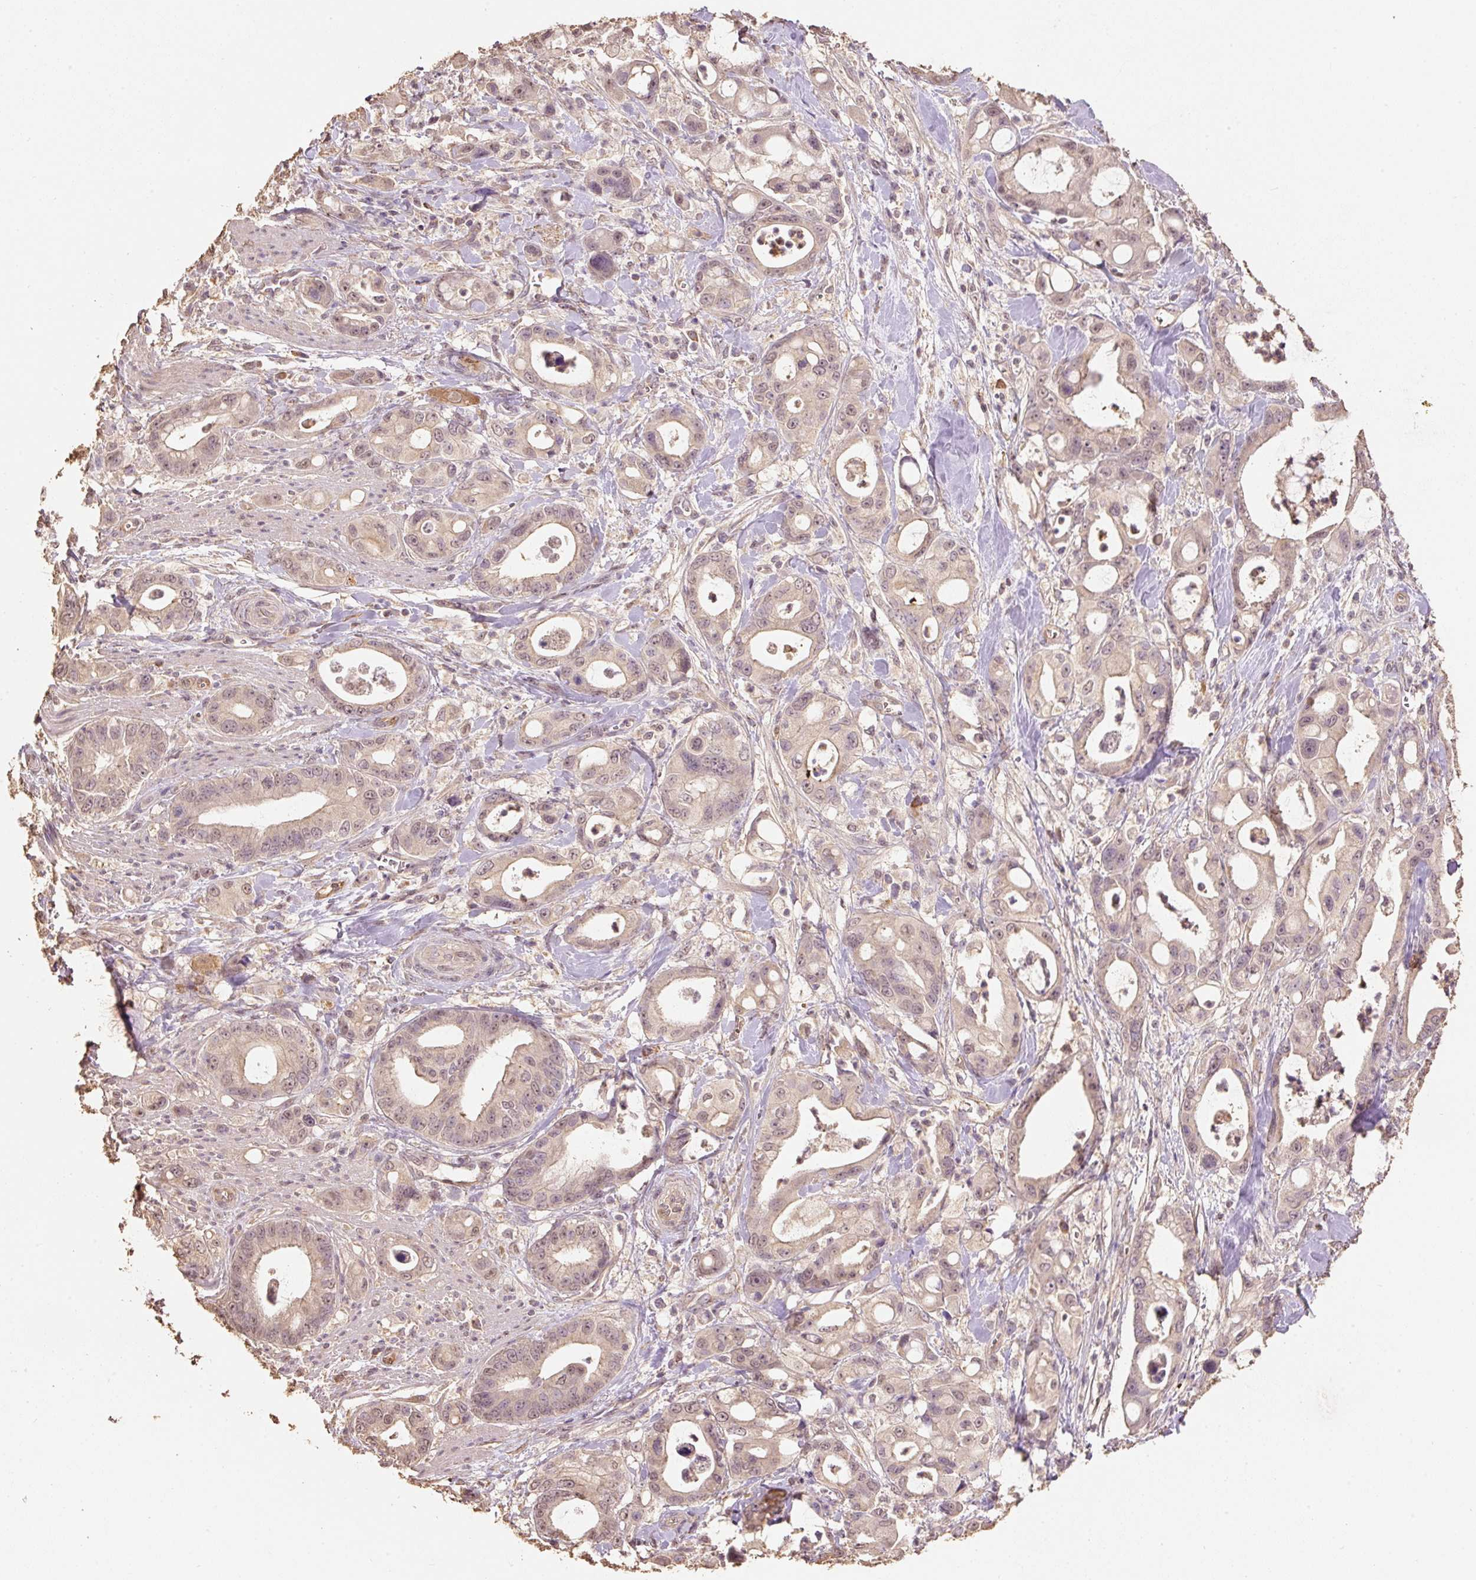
{"staining": {"intensity": "weak", "quantity": ">75%", "location": "cytoplasmic/membranous,nuclear"}, "tissue": "pancreatic cancer", "cell_type": "Tumor cells", "image_type": "cancer", "snomed": [{"axis": "morphology", "description": "Adenocarcinoma, NOS"}, {"axis": "topography", "description": "Pancreas"}], "caption": "Immunohistochemical staining of pancreatic cancer (adenocarcinoma) displays low levels of weak cytoplasmic/membranous and nuclear protein positivity in about >75% of tumor cells.", "gene": "HERC2", "patient": {"sex": "male", "age": 68}}